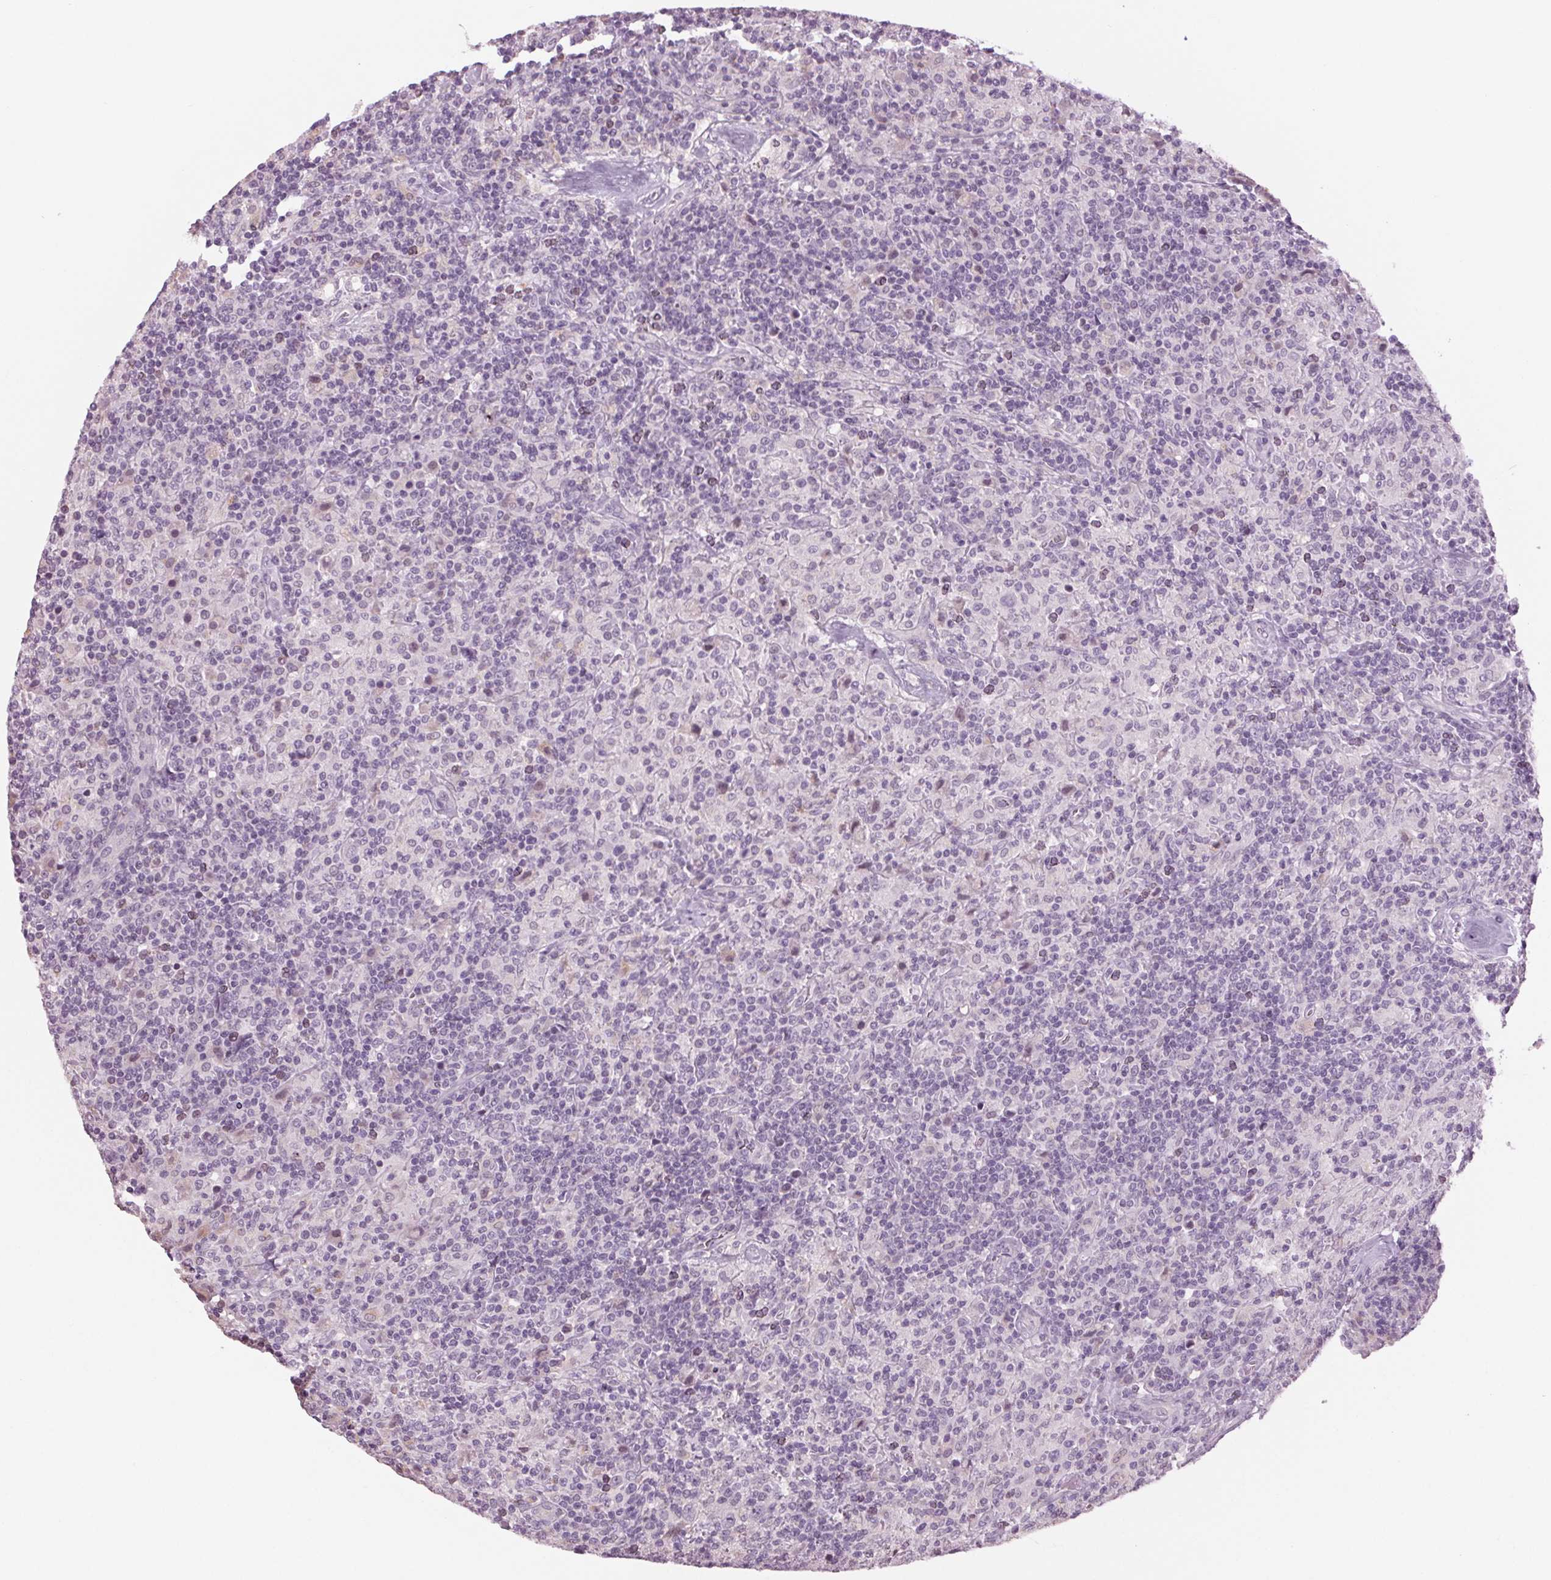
{"staining": {"intensity": "negative", "quantity": "none", "location": "none"}, "tissue": "lymphoma", "cell_type": "Tumor cells", "image_type": "cancer", "snomed": [{"axis": "morphology", "description": "Hodgkin's disease, NOS"}, {"axis": "topography", "description": "Lymph node"}], "caption": "Protein analysis of Hodgkin's disease demonstrates no significant positivity in tumor cells.", "gene": "MPO", "patient": {"sex": "male", "age": 70}}